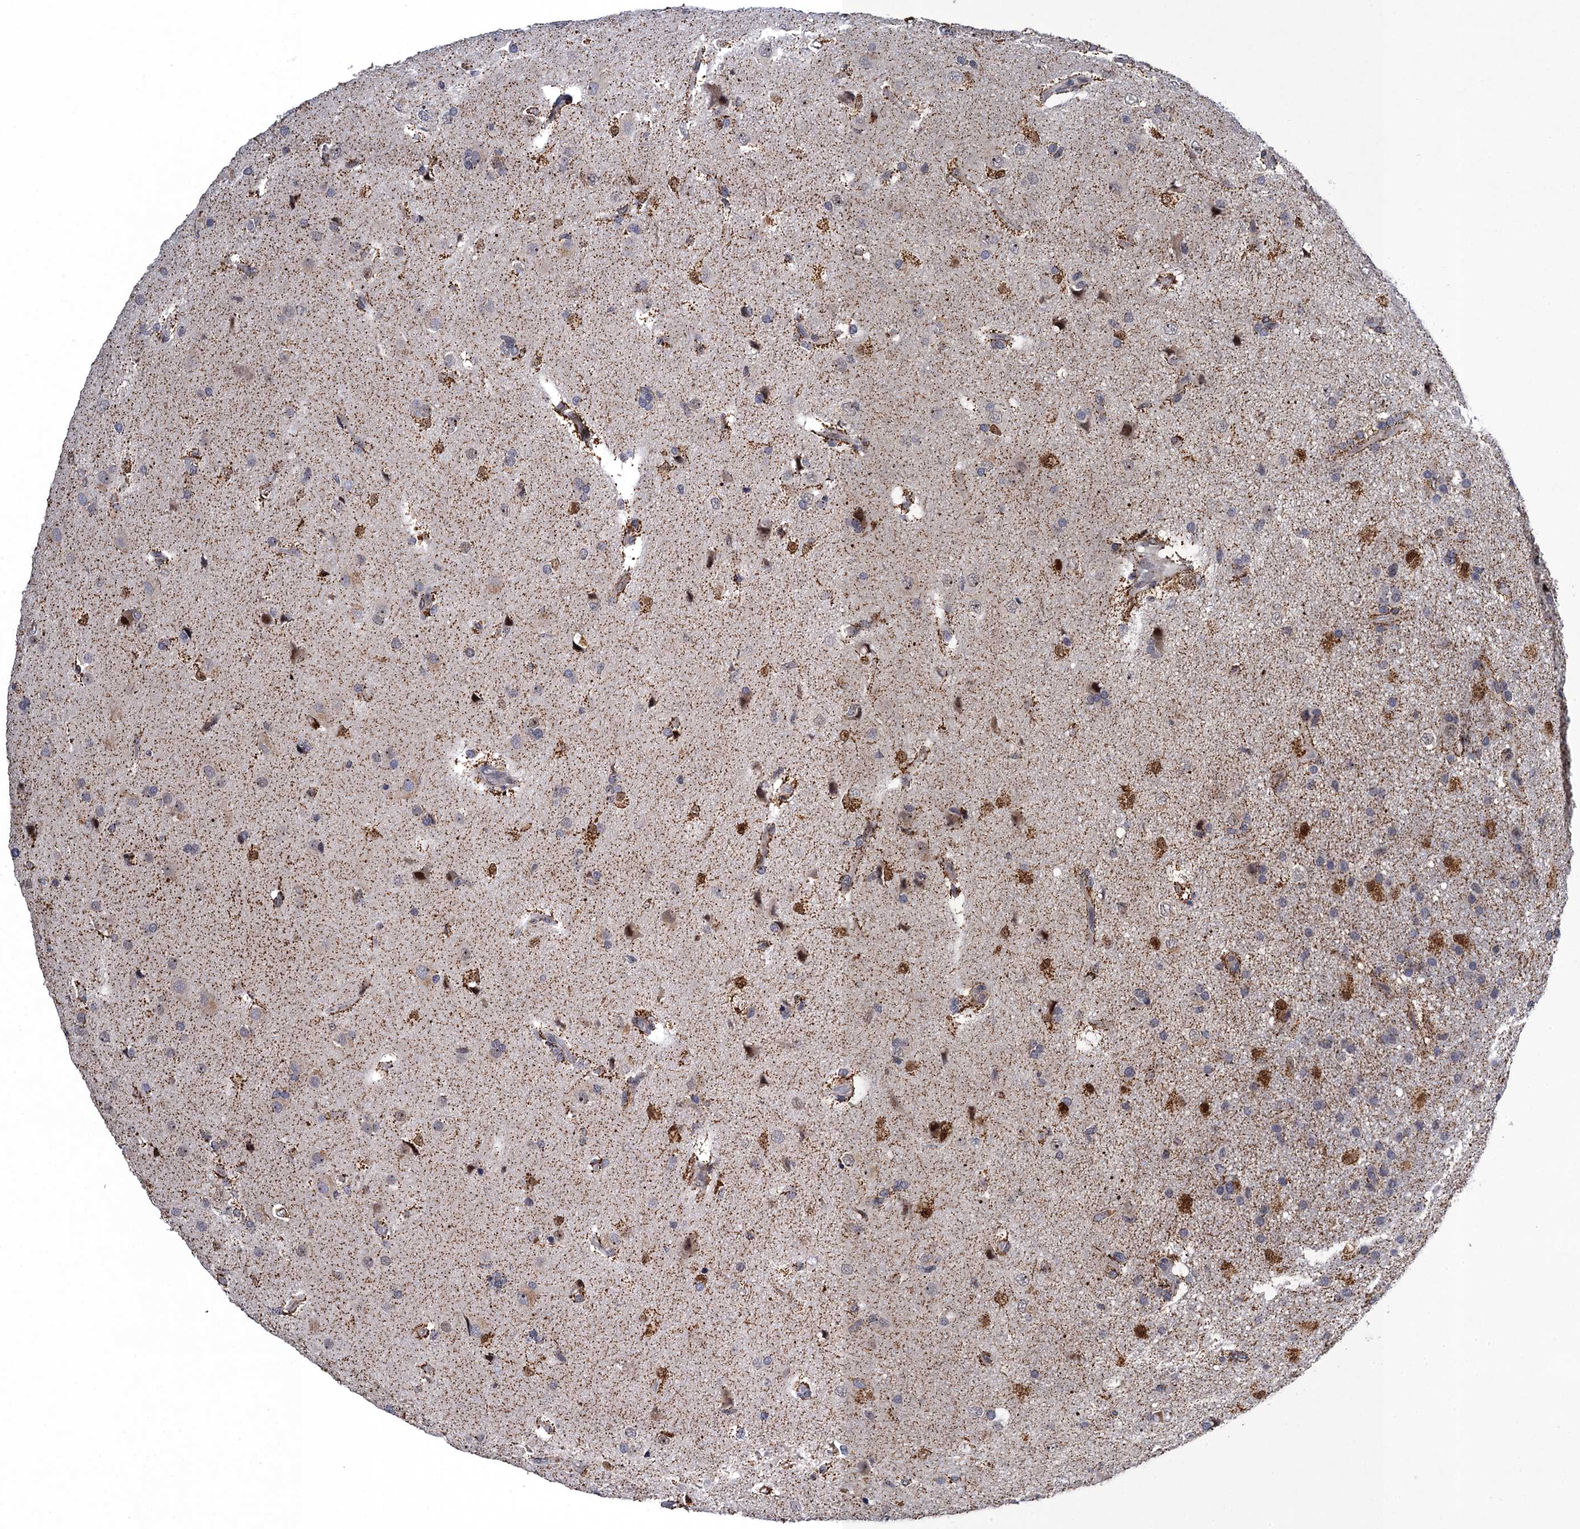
{"staining": {"intensity": "negative", "quantity": "none", "location": "none"}, "tissue": "glioma", "cell_type": "Tumor cells", "image_type": "cancer", "snomed": [{"axis": "morphology", "description": "Glioma, malignant, High grade"}, {"axis": "topography", "description": "Brain"}], "caption": "An image of malignant glioma (high-grade) stained for a protein reveals no brown staining in tumor cells.", "gene": "ZAR1L", "patient": {"sex": "male", "age": 77}}